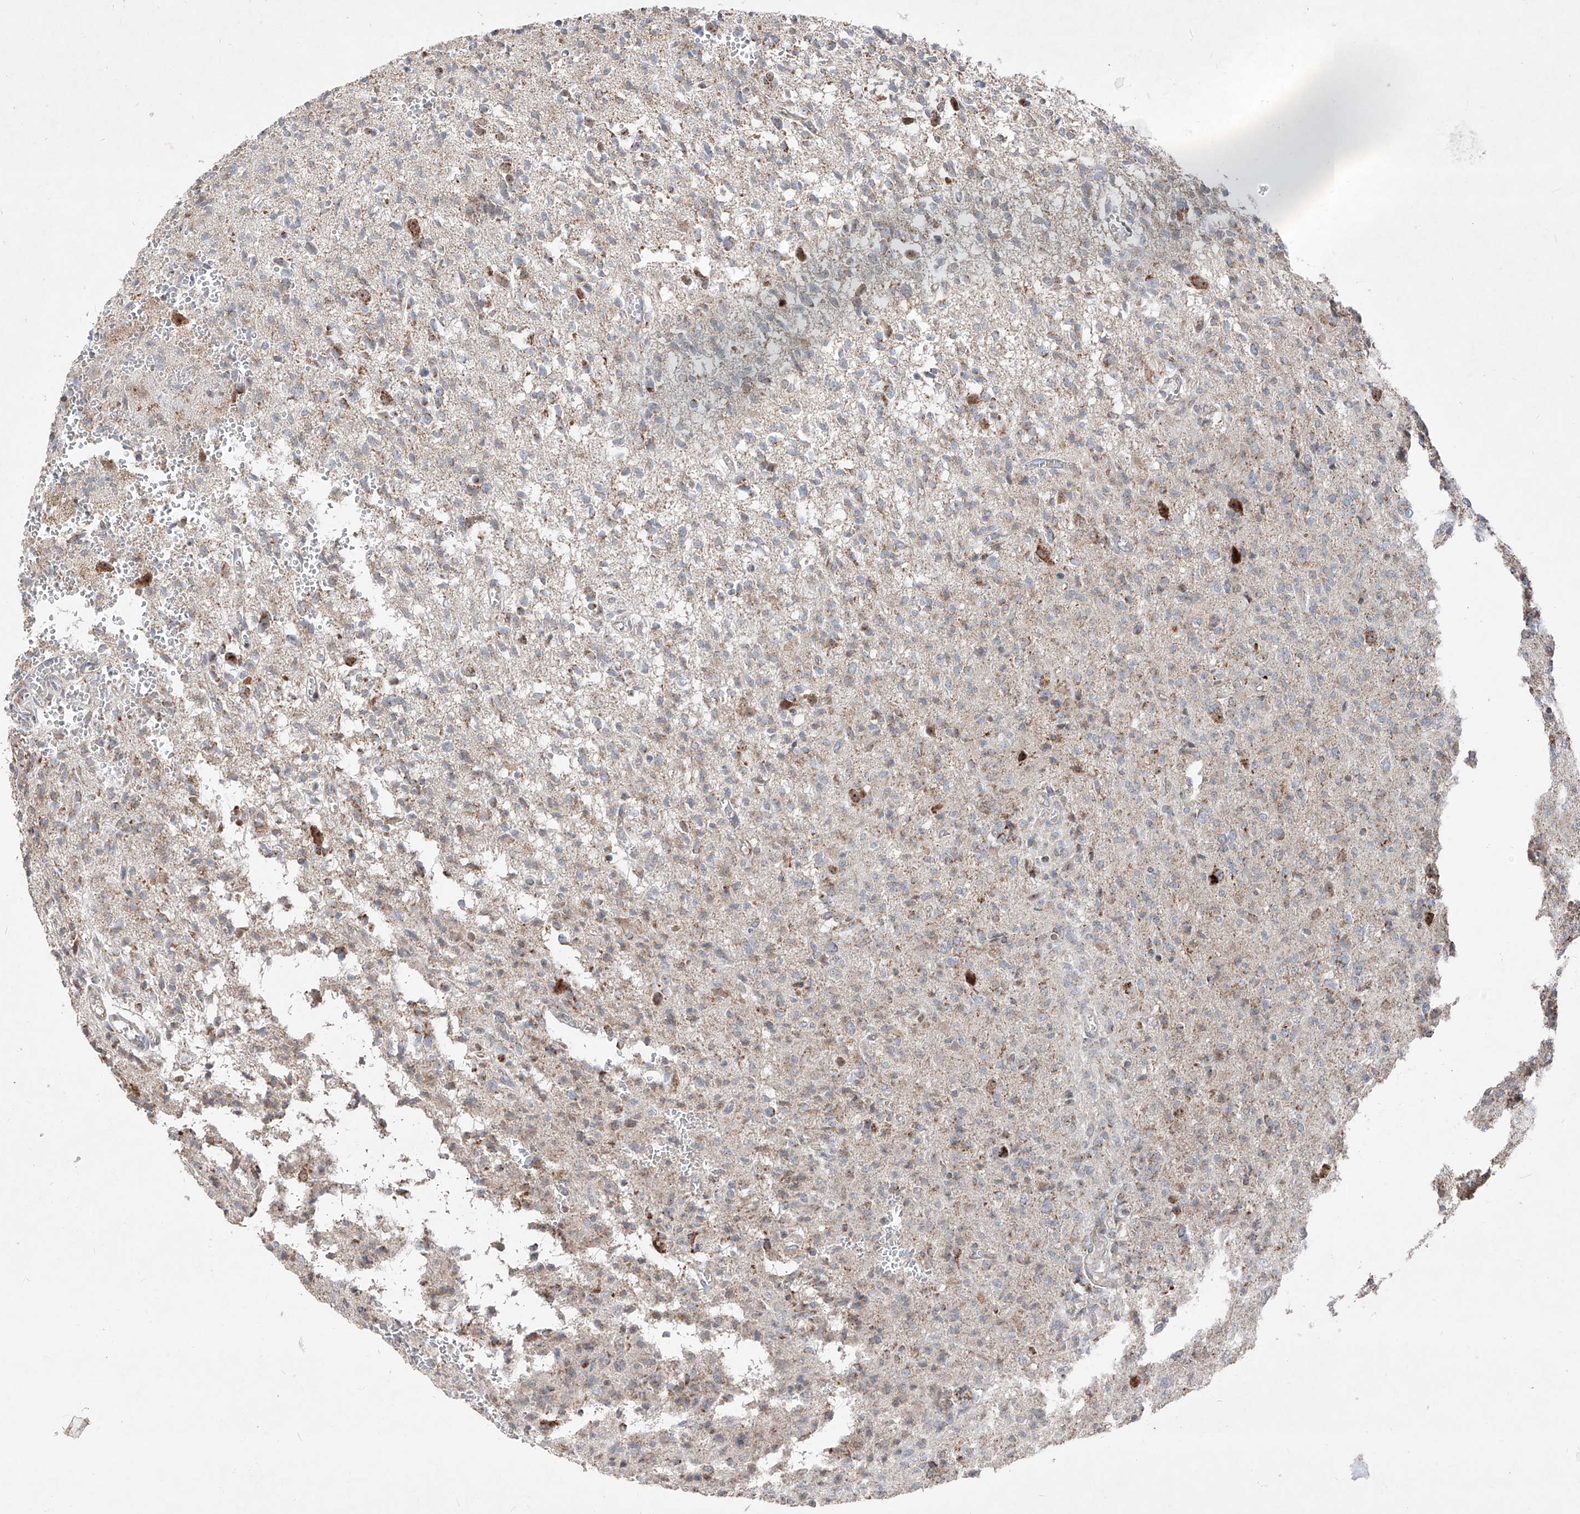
{"staining": {"intensity": "weak", "quantity": "<25%", "location": "cytoplasmic/membranous"}, "tissue": "glioma", "cell_type": "Tumor cells", "image_type": "cancer", "snomed": [{"axis": "morphology", "description": "Glioma, malignant, High grade"}, {"axis": "topography", "description": "Brain"}], "caption": "Immunohistochemistry histopathology image of malignant glioma (high-grade) stained for a protein (brown), which reveals no expression in tumor cells.", "gene": "NDUFB3", "patient": {"sex": "female", "age": 57}}